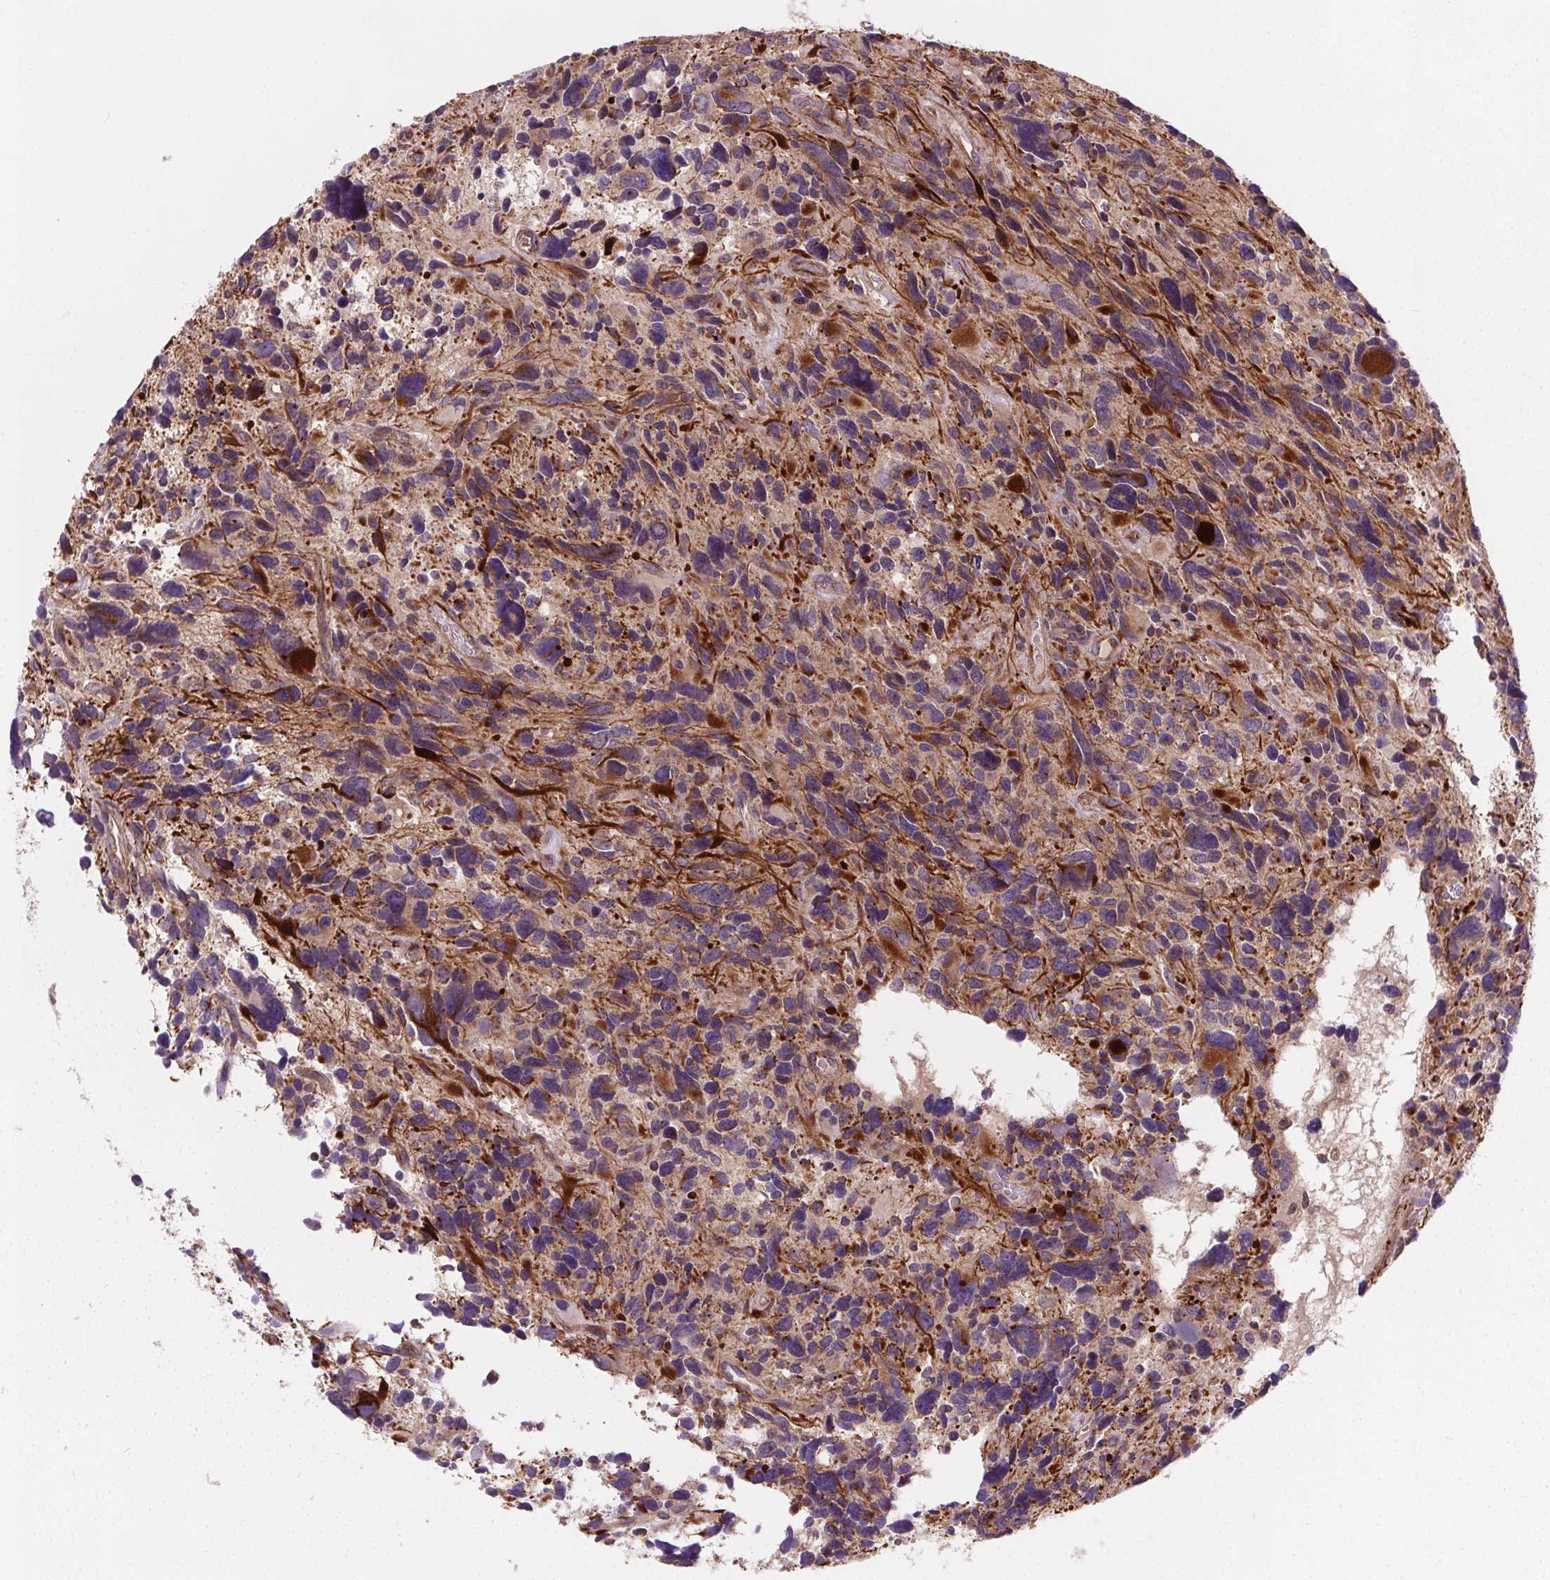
{"staining": {"intensity": "strong", "quantity": "<25%", "location": "cytoplasmic/membranous"}, "tissue": "glioma", "cell_type": "Tumor cells", "image_type": "cancer", "snomed": [{"axis": "morphology", "description": "Glioma, malignant, High grade"}, {"axis": "topography", "description": "Brain"}], "caption": "Brown immunohistochemical staining in malignant high-grade glioma reveals strong cytoplasmic/membranous positivity in about <25% of tumor cells.", "gene": "GOLT1B", "patient": {"sex": "male", "age": 46}}